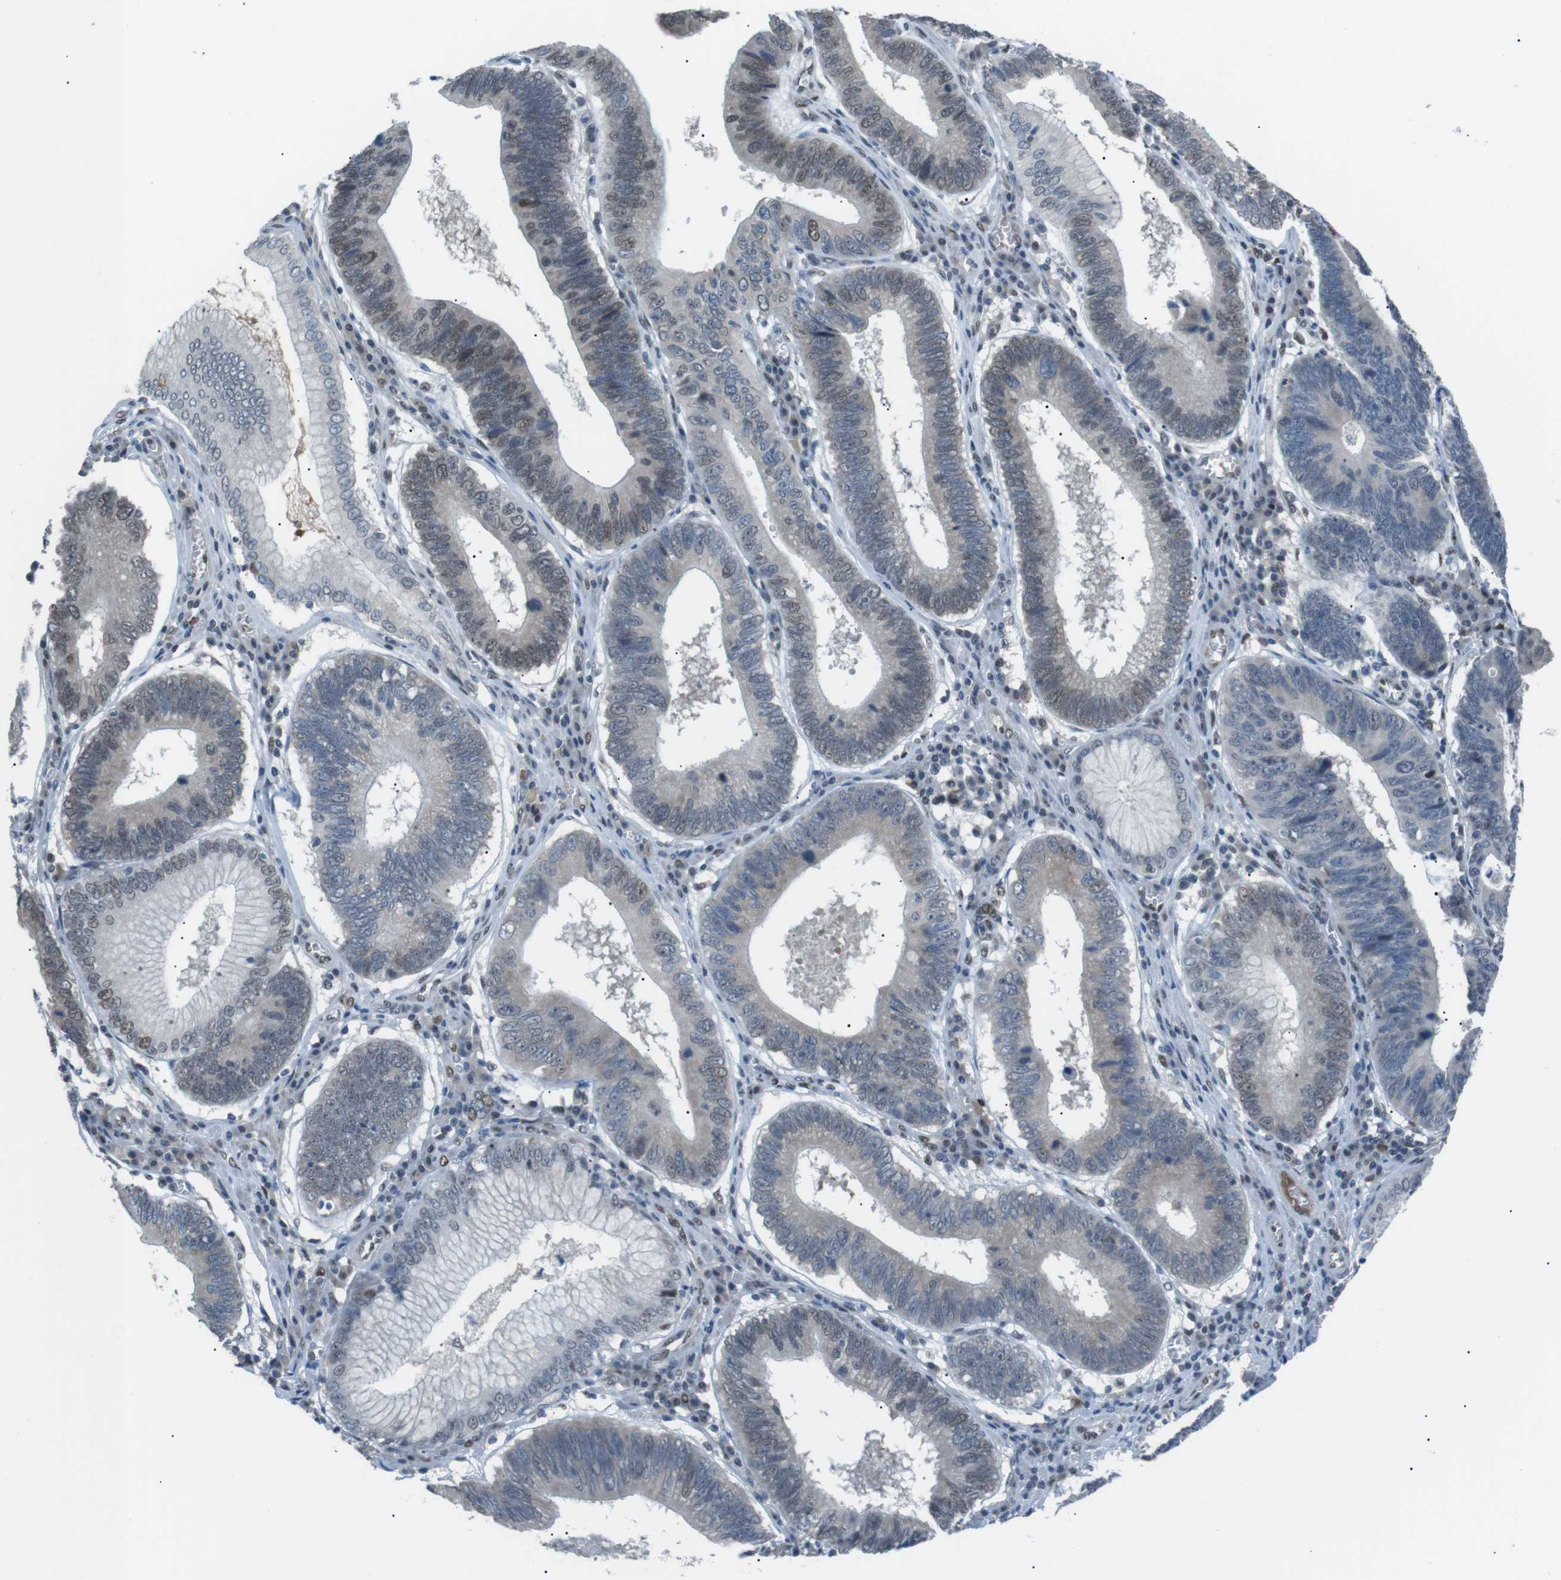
{"staining": {"intensity": "weak", "quantity": "<25%", "location": "nuclear"}, "tissue": "stomach cancer", "cell_type": "Tumor cells", "image_type": "cancer", "snomed": [{"axis": "morphology", "description": "Adenocarcinoma, NOS"}, {"axis": "topography", "description": "Stomach"}], "caption": "This is an immunohistochemistry image of stomach cancer. There is no positivity in tumor cells.", "gene": "SRPK2", "patient": {"sex": "male", "age": 59}}